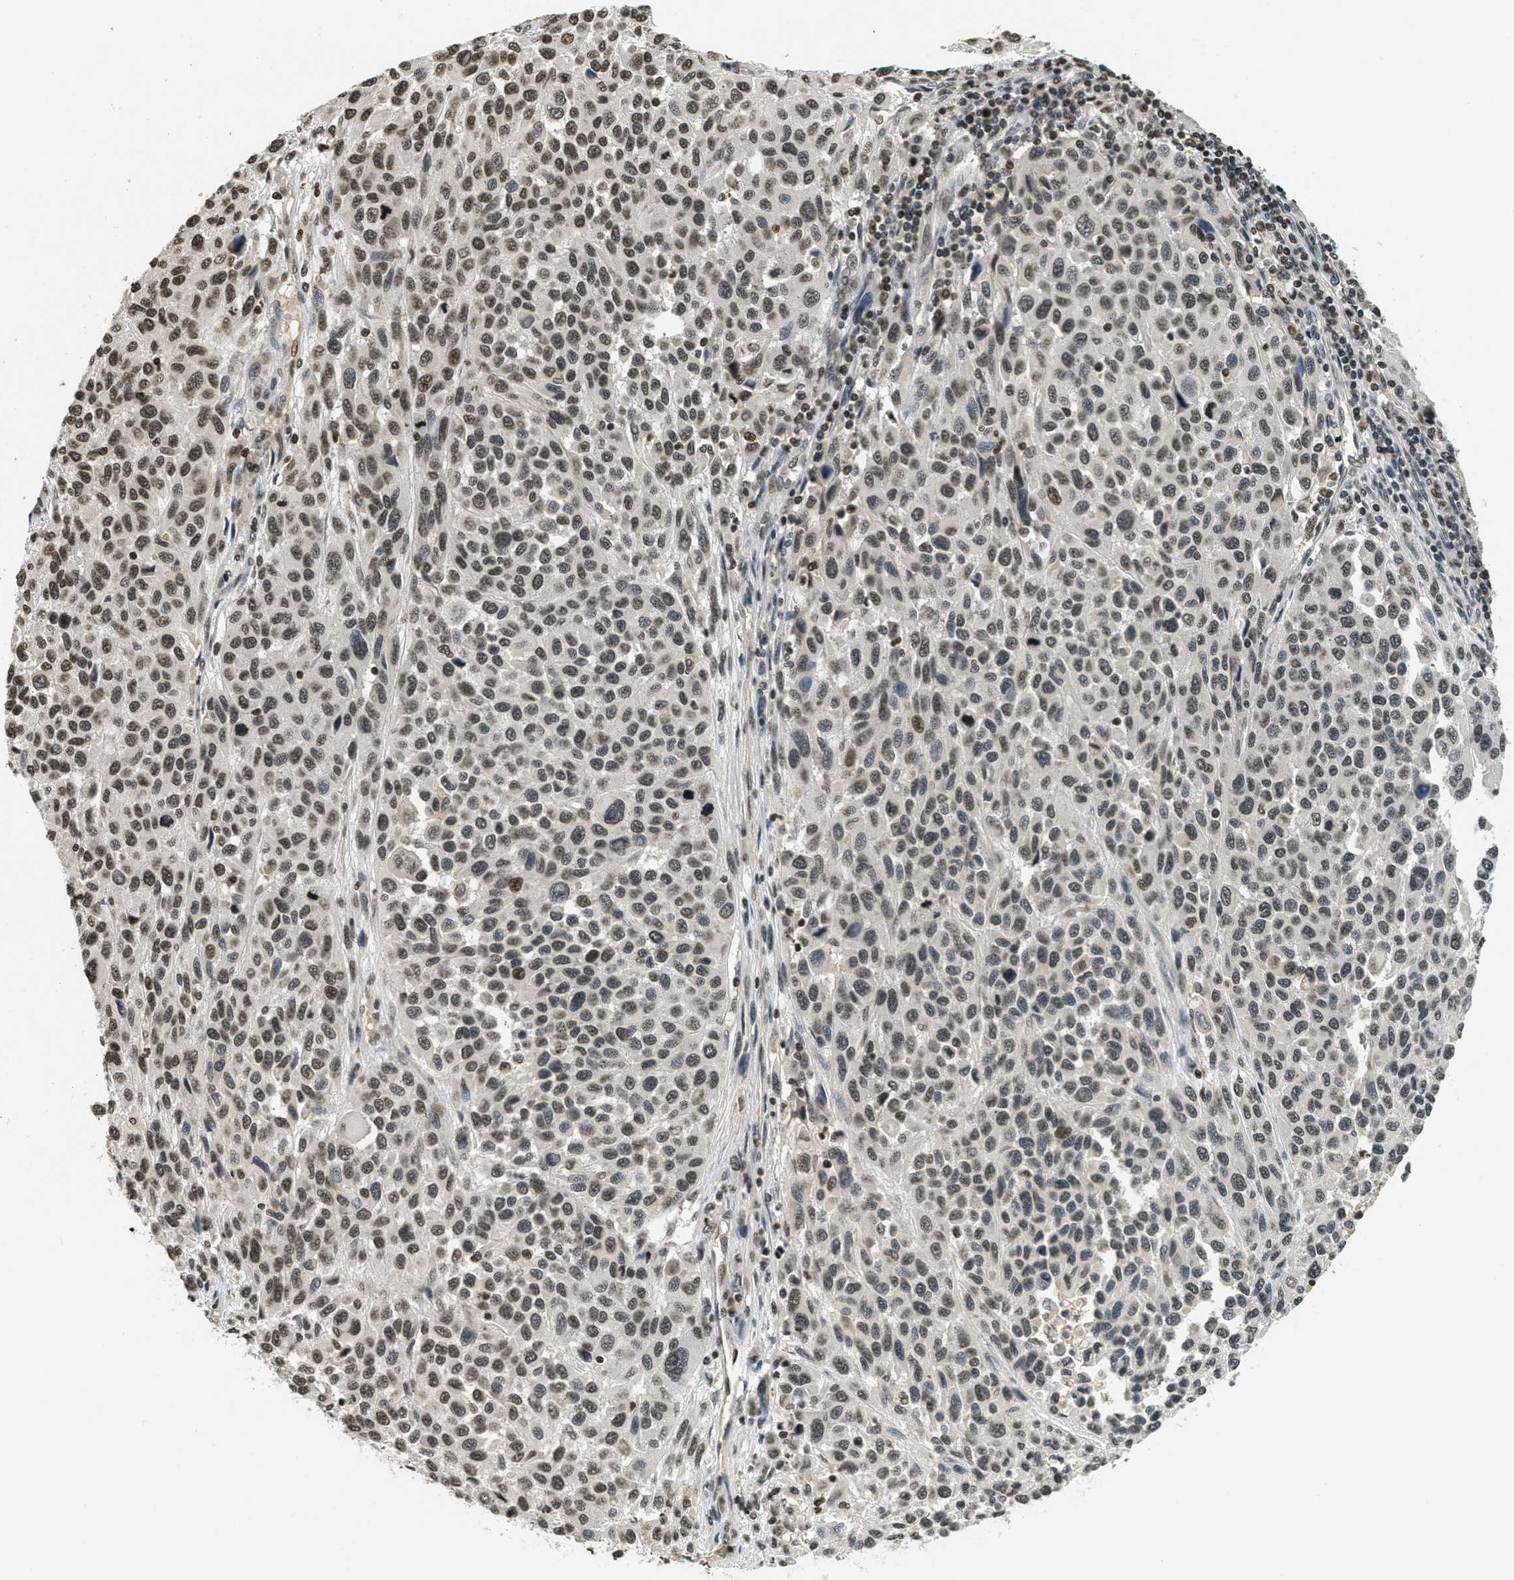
{"staining": {"intensity": "moderate", "quantity": ">75%", "location": "nuclear"}, "tissue": "melanoma", "cell_type": "Tumor cells", "image_type": "cancer", "snomed": [{"axis": "morphology", "description": "Malignant melanoma, Metastatic site"}, {"axis": "topography", "description": "Lymph node"}], "caption": "Moderate nuclear staining is identified in about >75% of tumor cells in malignant melanoma (metastatic site). The staining is performed using DAB brown chromogen to label protein expression. The nuclei are counter-stained blue using hematoxylin.", "gene": "LDB2", "patient": {"sex": "male", "age": 61}}